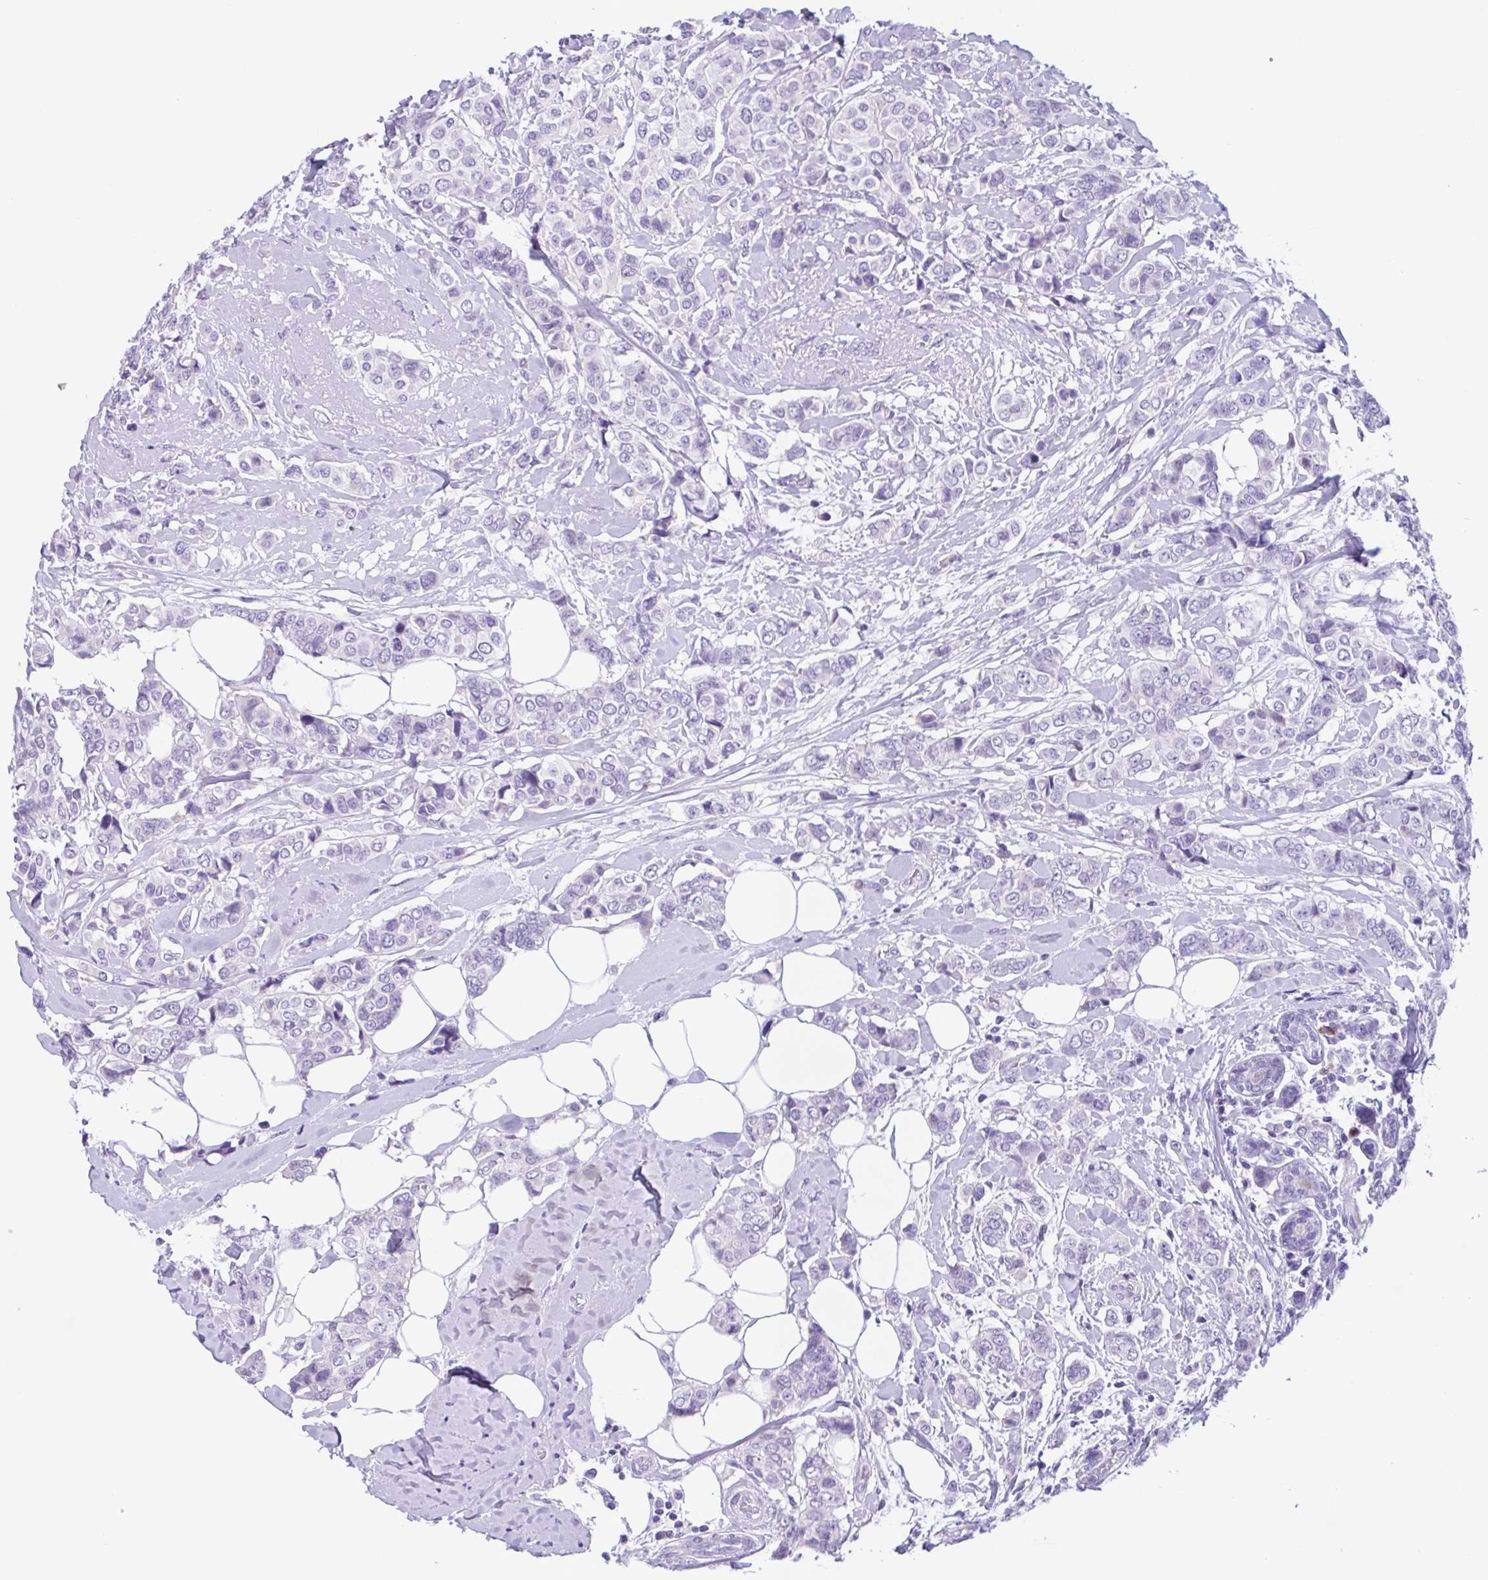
{"staining": {"intensity": "negative", "quantity": "none", "location": "none"}, "tissue": "breast cancer", "cell_type": "Tumor cells", "image_type": "cancer", "snomed": [{"axis": "morphology", "description": "Lobular carcinoma"}, {"axis": "topography", "description": "Breast"}], "caption": "Tumor cells show no significant staining in lobular carcinoma (breast).", "gene": "INAFM1", "patient": {"sex": "female", "age": 51}}